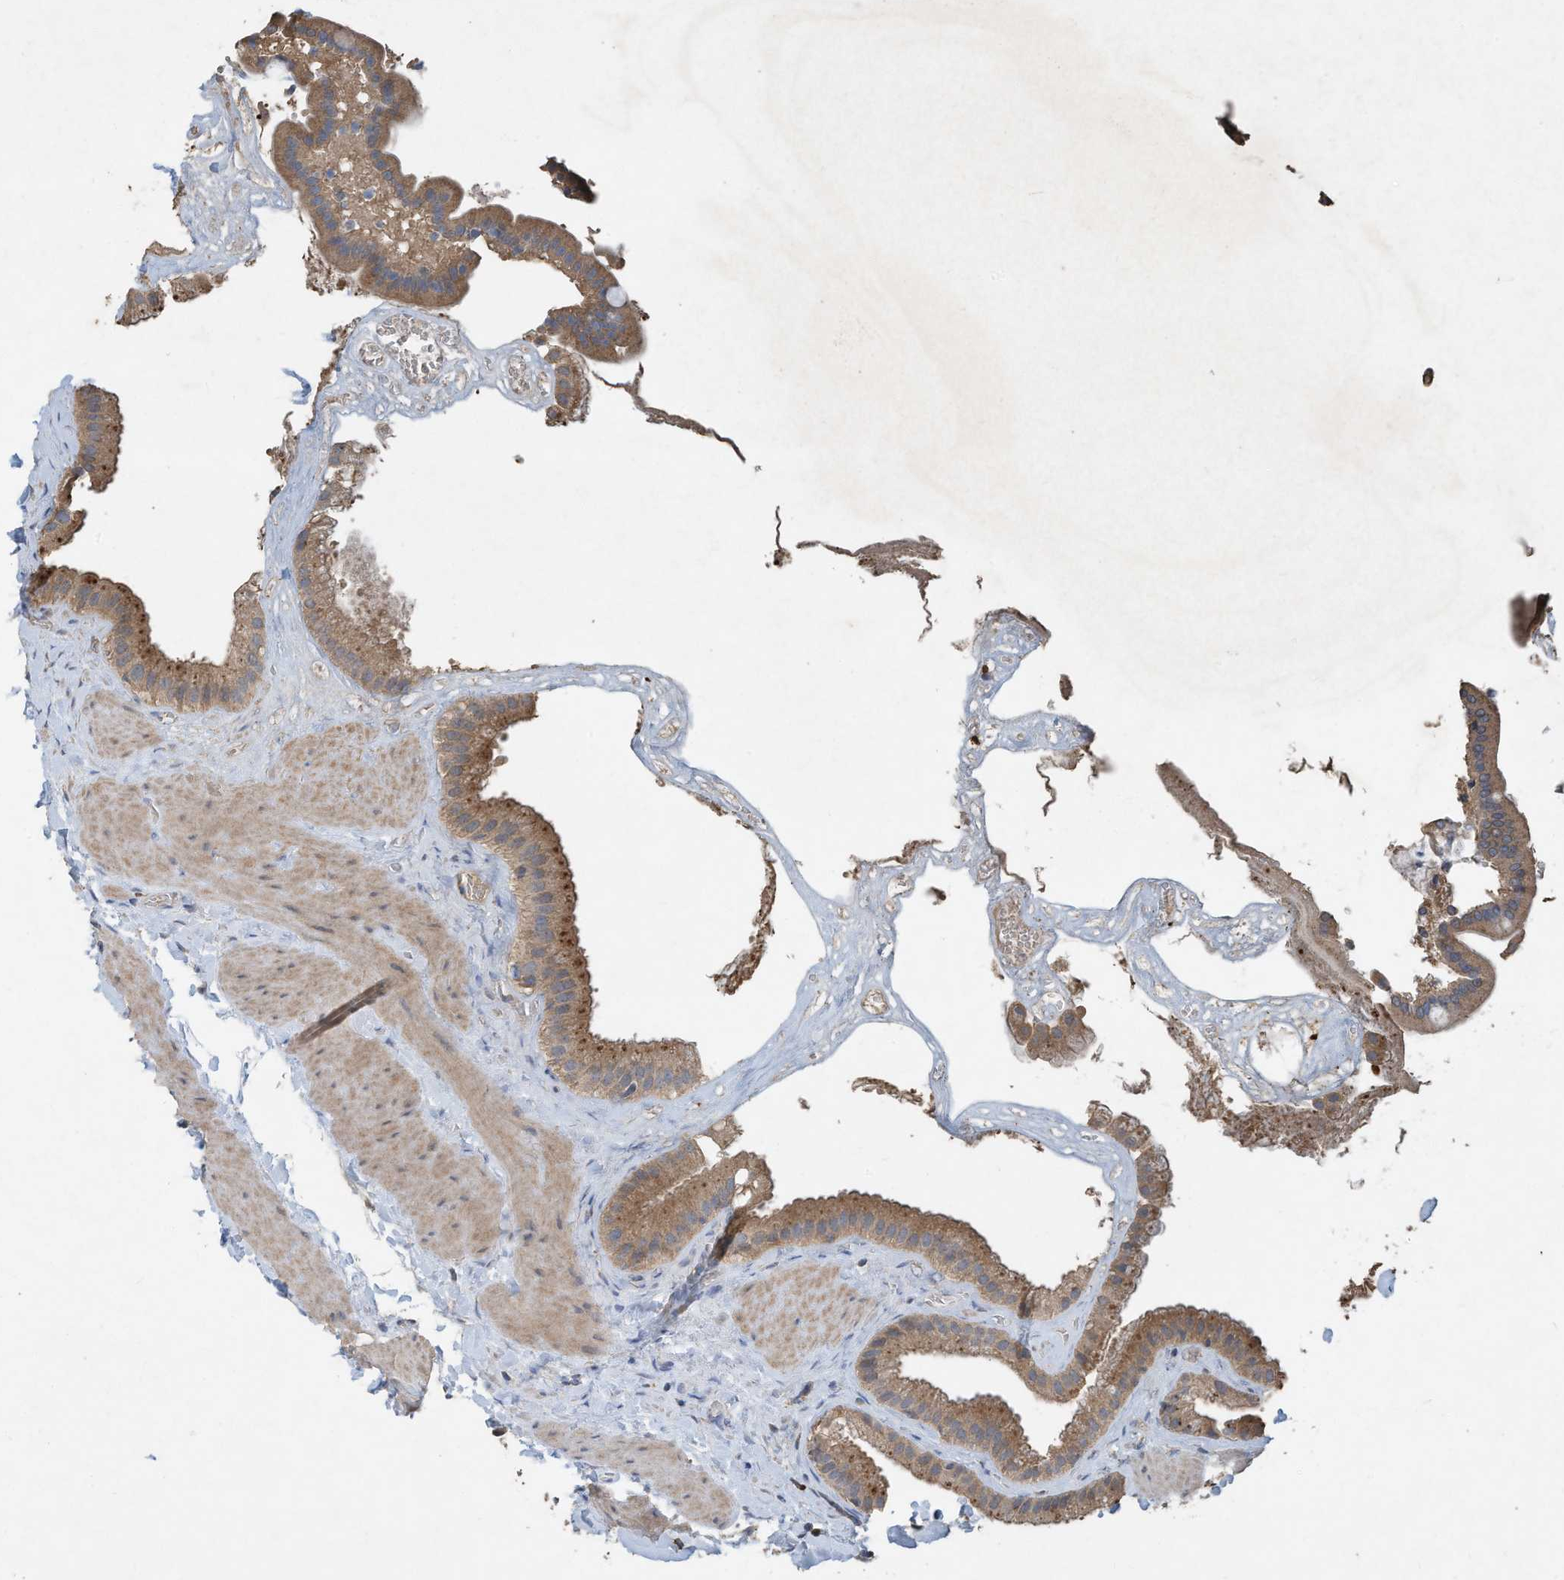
{"staining": {"intensity": "moderate", "quantity": ">75%", "location": "cytoplasmic/membranous"}, "tissue": "gallbladder", "cell_type": "Glandular cells", "image_type": "normal", "snomed": [{"axis": "morphology", "description": "Normal tissue, NOS"}, {"axis": "topography", "description": "Gallbladder"}], "caption": "DAB (3,3'-diaminobenzidine) immunohistochemical staining of benign gallbladder shows moderate cytoplasmic/membranous protein expression in about >75% of glandular cells.", "gene": "CAPN13", "patient": {"sex": "male", "age": 55}}